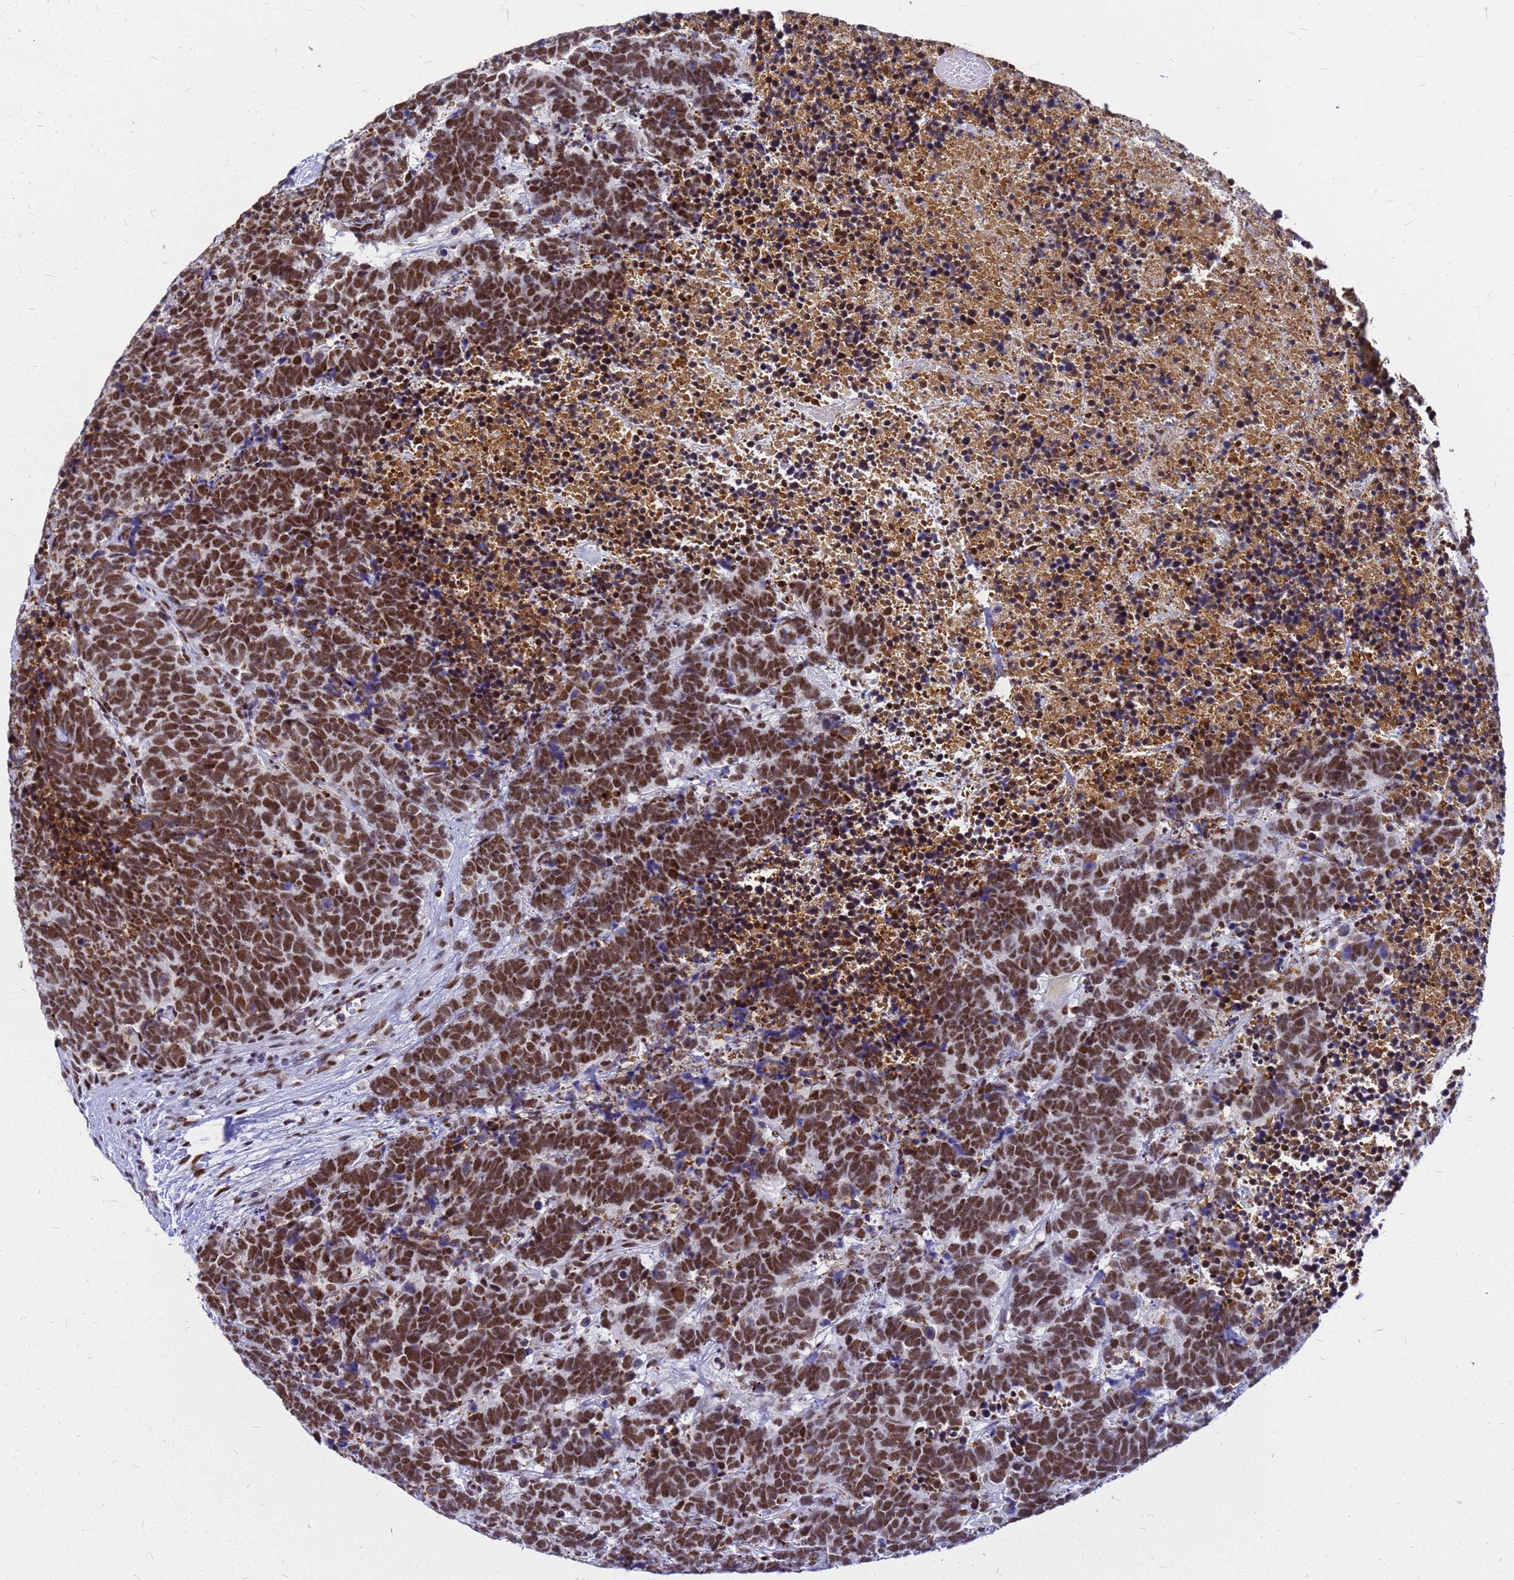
{"staining": {"intensity": "strong", "quantity": ">75%", "location": "nuclear"}, "tissue": "carcinoid", "cell_type": "Tumor cells", "image_type": "cancer", "snomed": [{"axis": "morphology", "description": "Carcinoma, NOS"}, {"axis": "morphology", "description": "Carcinoid, malignant, NOS"}, {"axis": "topography", "description": "Urinary bladder"}], "caption": "A histopathology image of carcinoid stained for a protein demonstrates strong nuclear brown staining in tumor cells.", "gene": "SART3", "patient": {"sex": "male", "age": 57}}